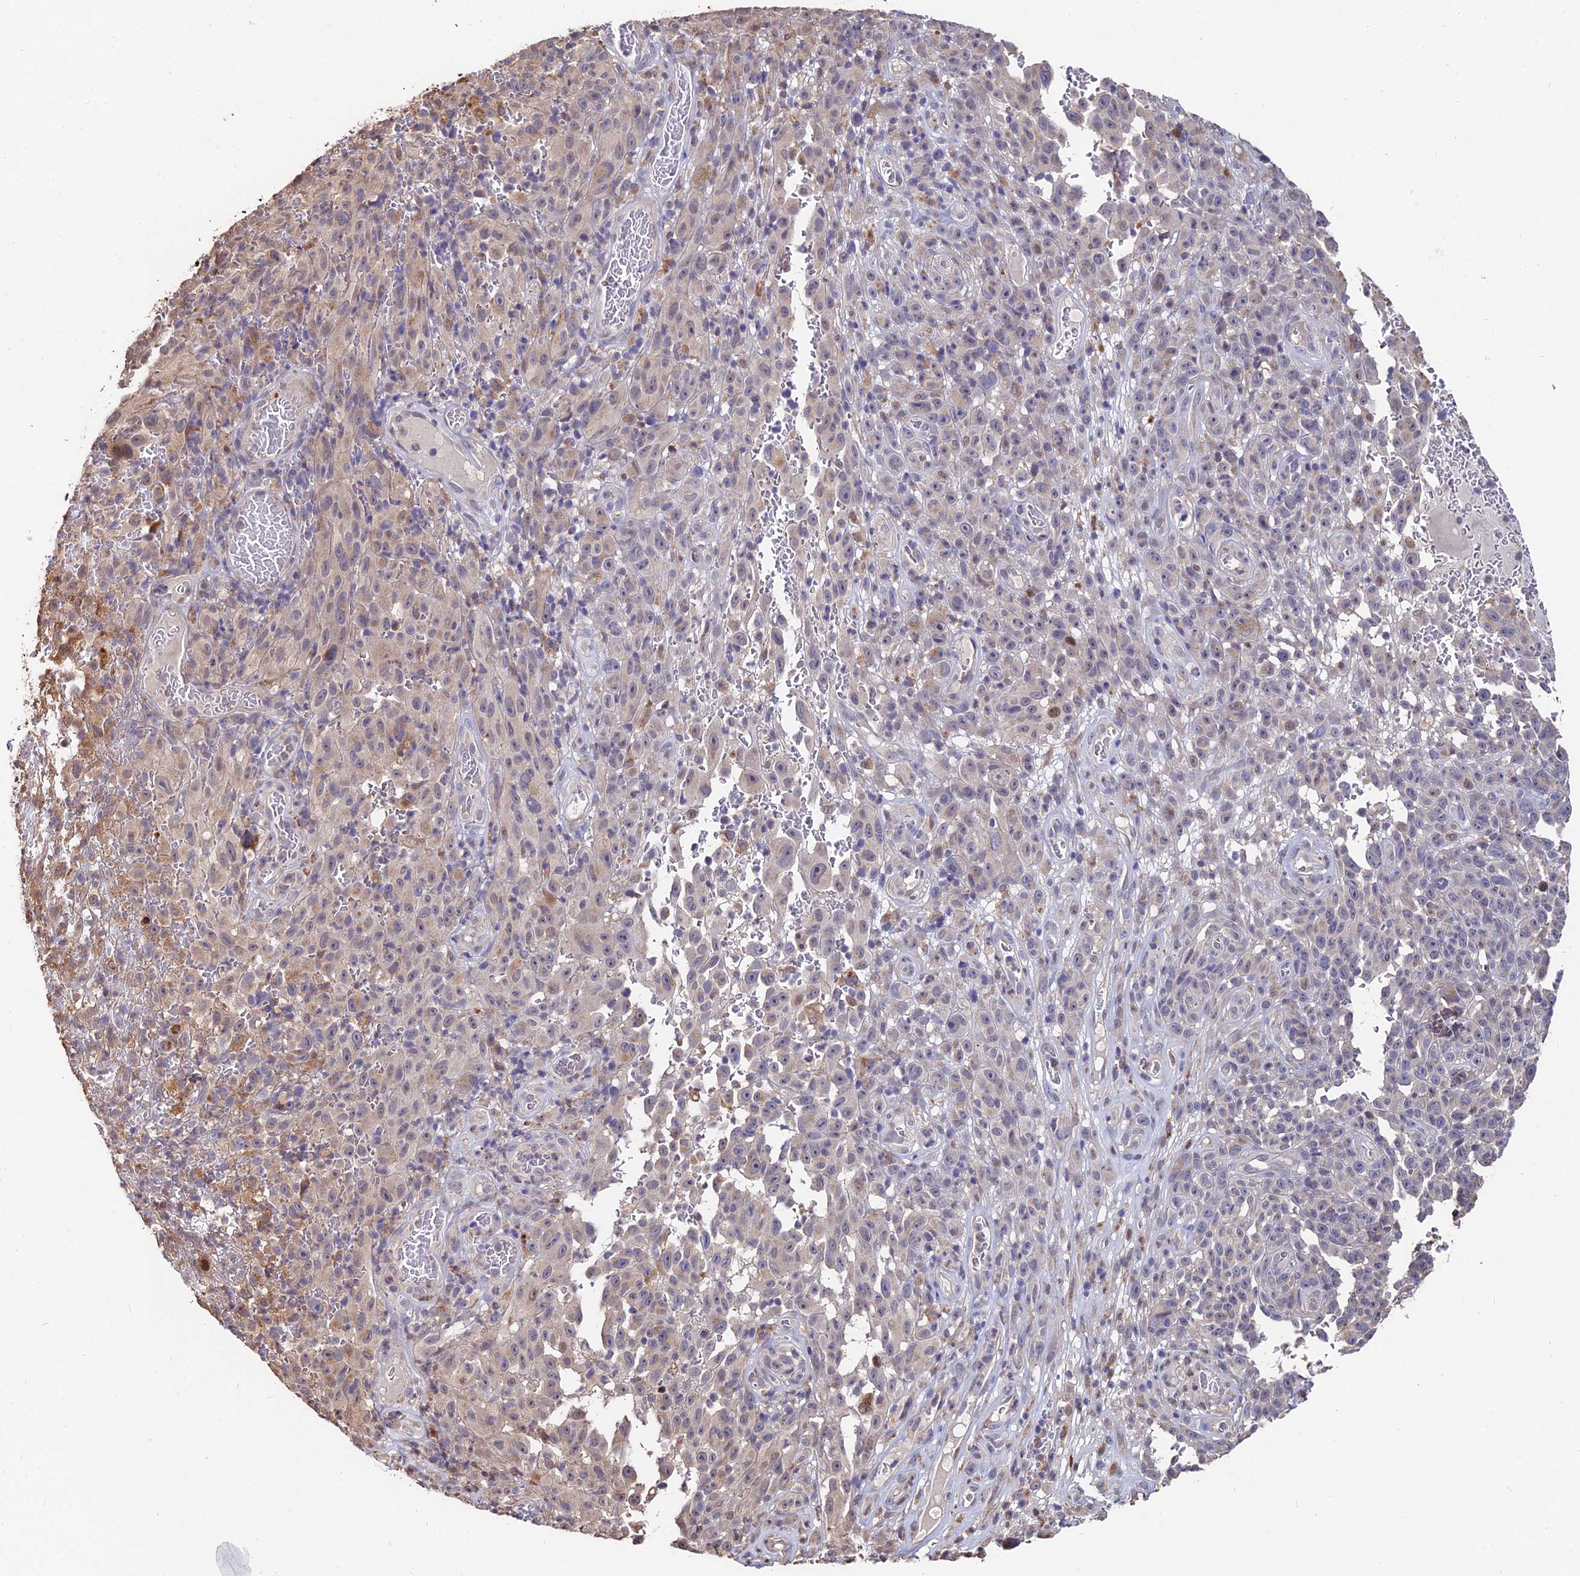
{"staining": {"intensity": "weak", "quantity": "<25%", "location": "cytoplasmic/membranous"}, "tissue": "melanoma", "cell_type": "Tumor cells", "image_type": "cancer", "snomed": [{"axis": "morphology", "description": "Malignant melanoma, NOS"}, {"axis": "topography", "description": "Skin"}], "caption": "Immunohistochemical staining of human malignant melanoma reveals no significant staining in tumor cells.", "gene": "ACTR5", "patient": {"sex": "female", "age": 82}}